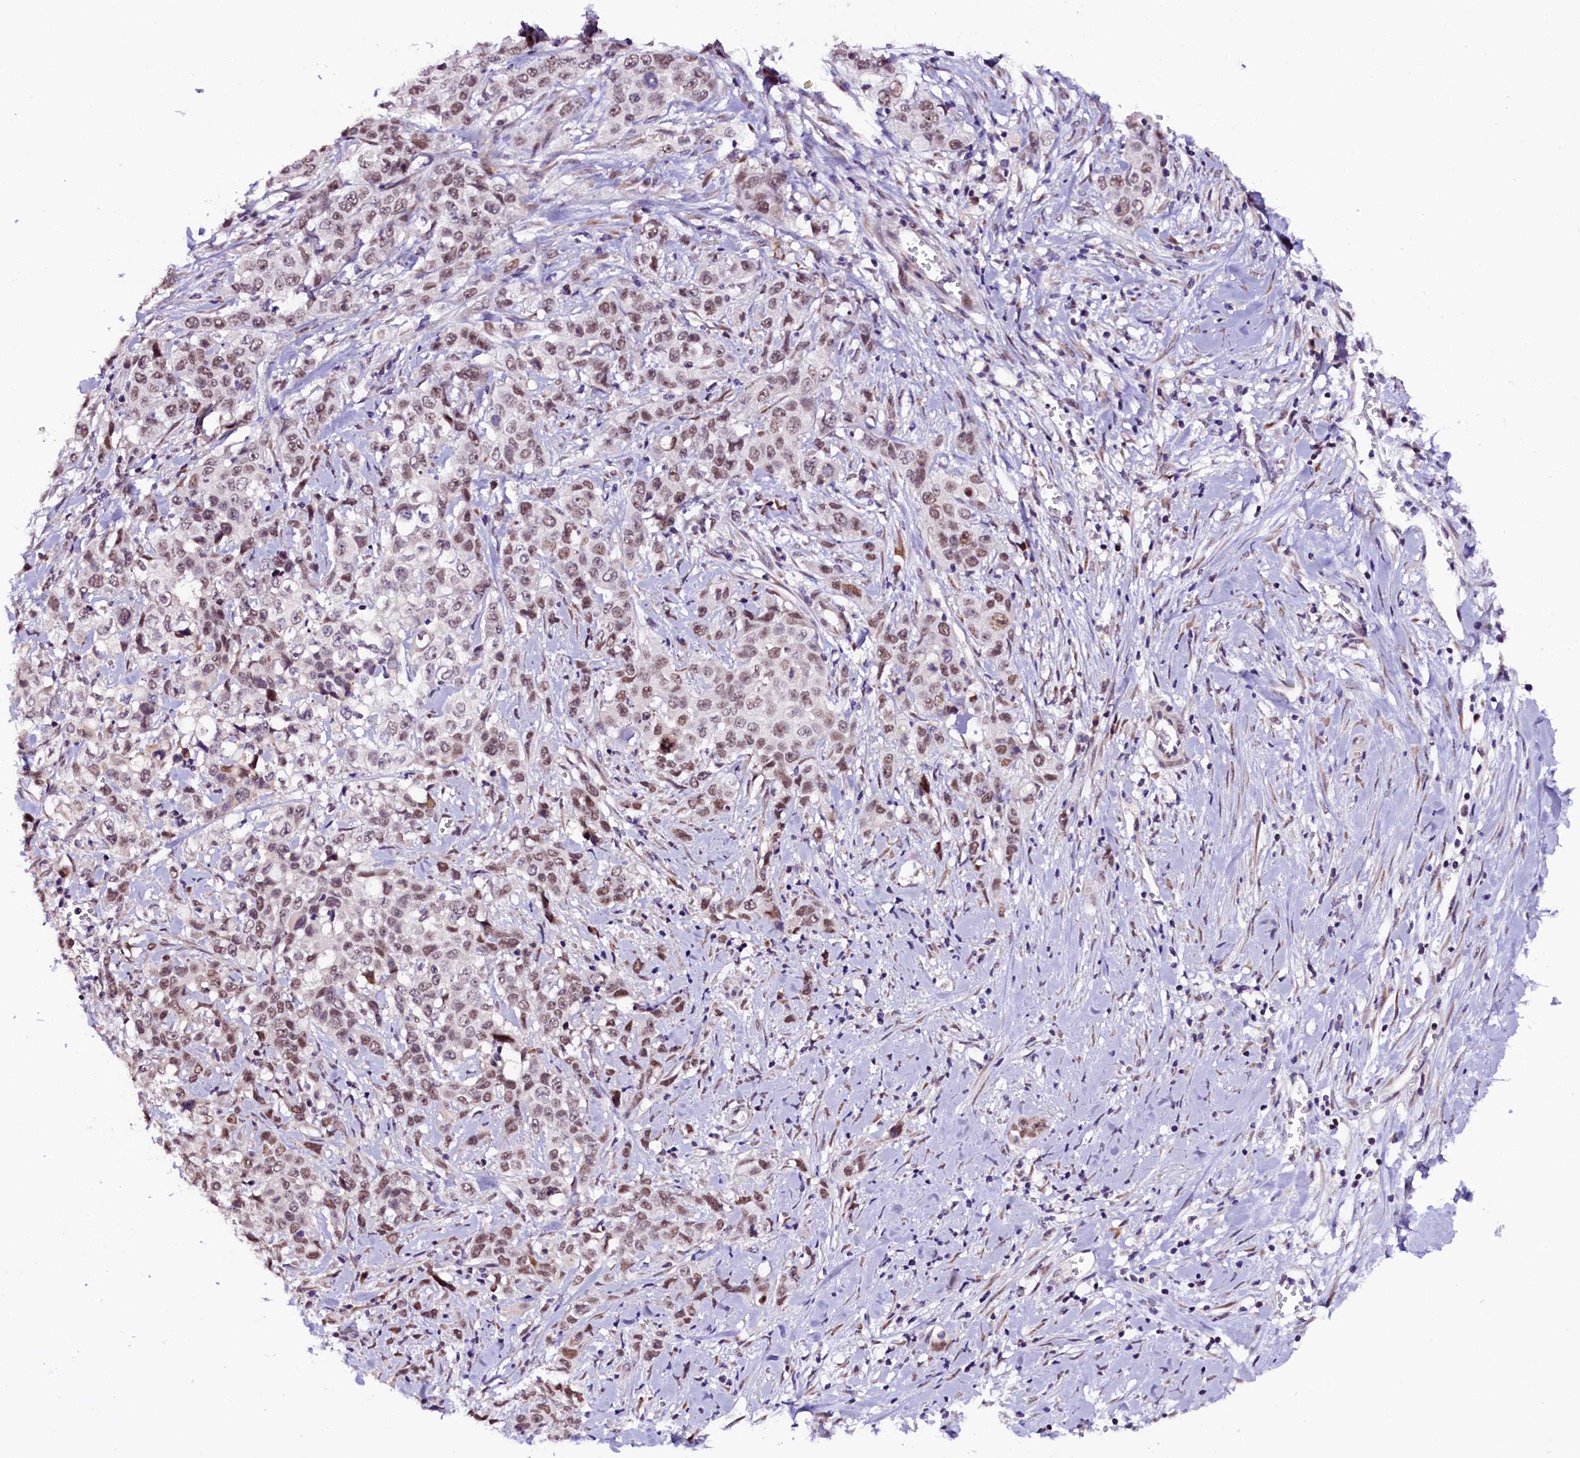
{"staining": {"intensity": "weak", "quantity": ">75%", "location": "nuclear"}, "tissue": "stomach cancer", "cell_type": "Tumor cells", "image_type": "cancer", "snomed": [{"axis": "morphology", "description": "Adenocarcinoma, NOS"}, {"axis": "topography", "description": "Stomach, upper"}], "caption": "Immunohistochemical staining of human adenocarcinoma (stomach) demonstrates low levels of weak nuclear expression in approximately >75% of tumor cells. (DAB IHC, brown staining for protein, blue staining for nuclei).", "gene": "RPUSD2", "patient": {"sex": "male", "age": 62}}